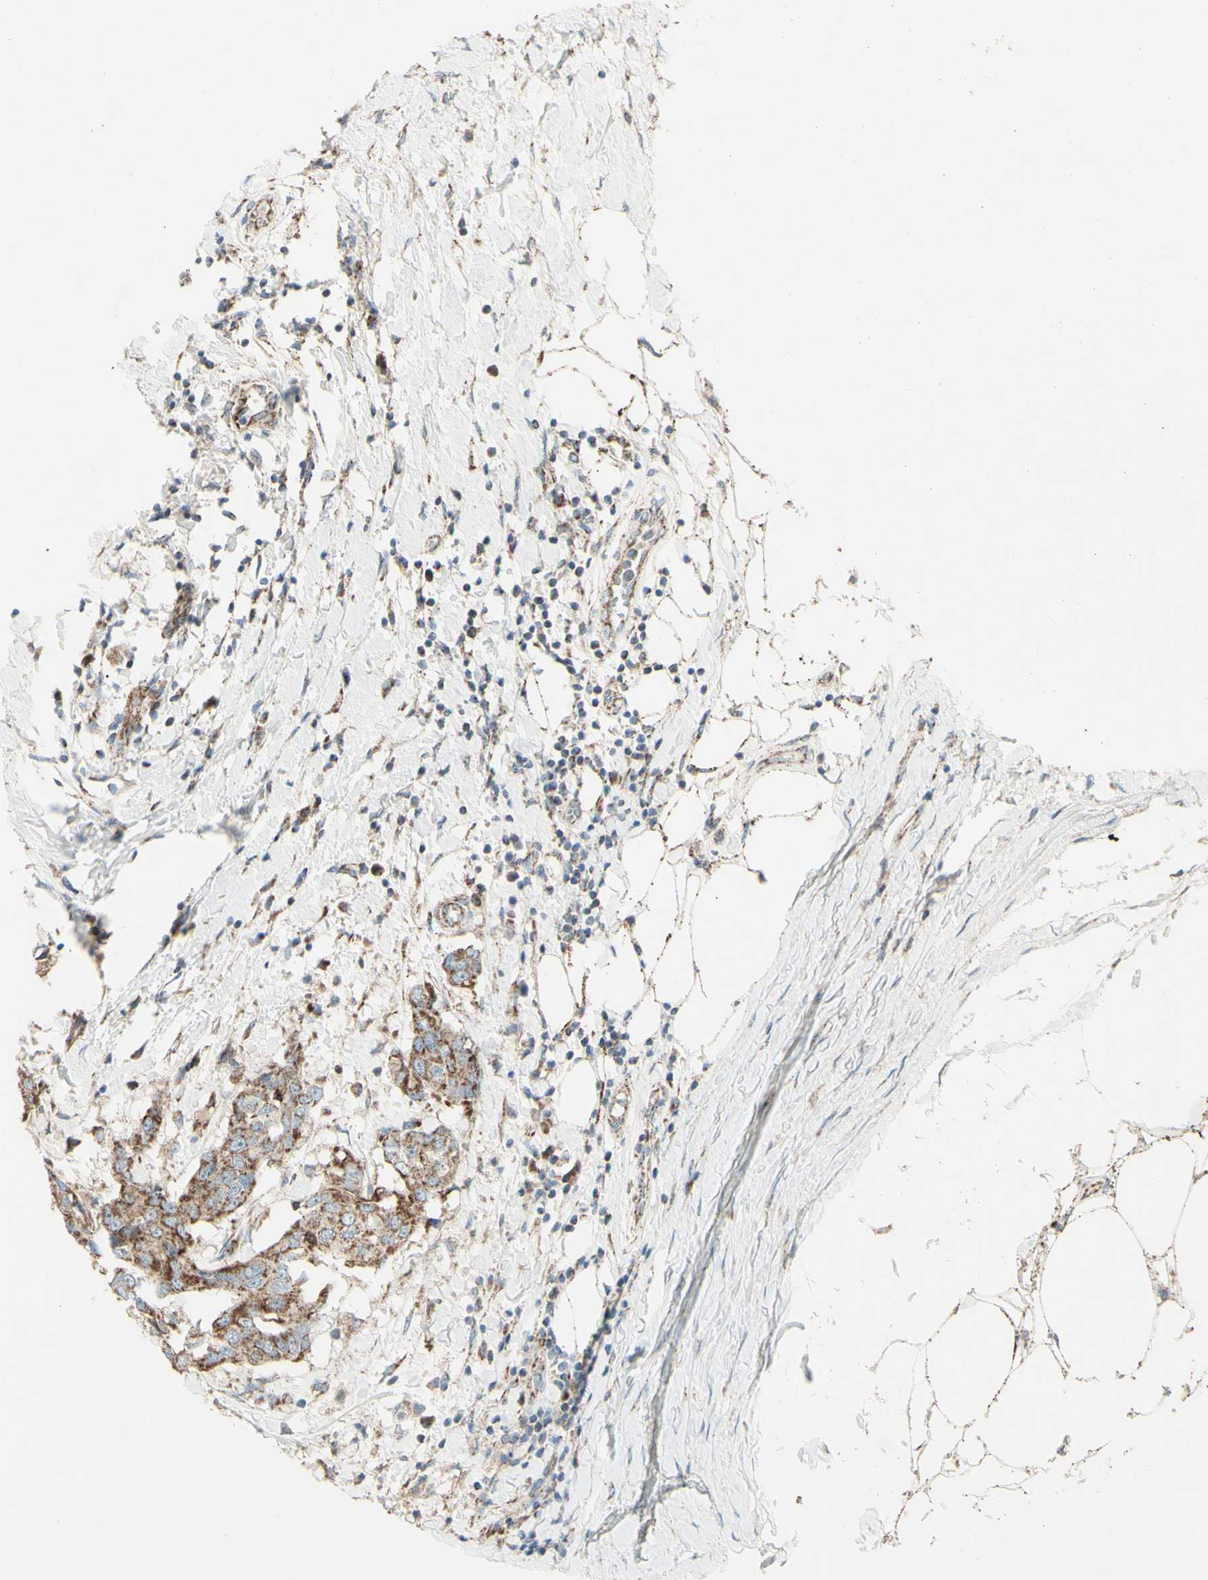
{"staining": {"intensity": "moderate", "quantity": ">75%", "location": "cytoplasmic/membranous"}, "tissue": "breast cancer", "cell_type": "Tumor cells", "image_type": "cancer", "snomed": [{"axis": "morphology", "description": "Duct carcinoma"}, {"axis": "topography", "description": "Breast"}], "caption": "The immunohistochemical stain labels moderate cytoplasmic/membranous positivity in tumor cells of breast cancer tissue. (DAB = brown stain, brightfield microscopy at high magnification).", "gene": "RHOT1", "patient": {"sex": "female", "age": 27}}